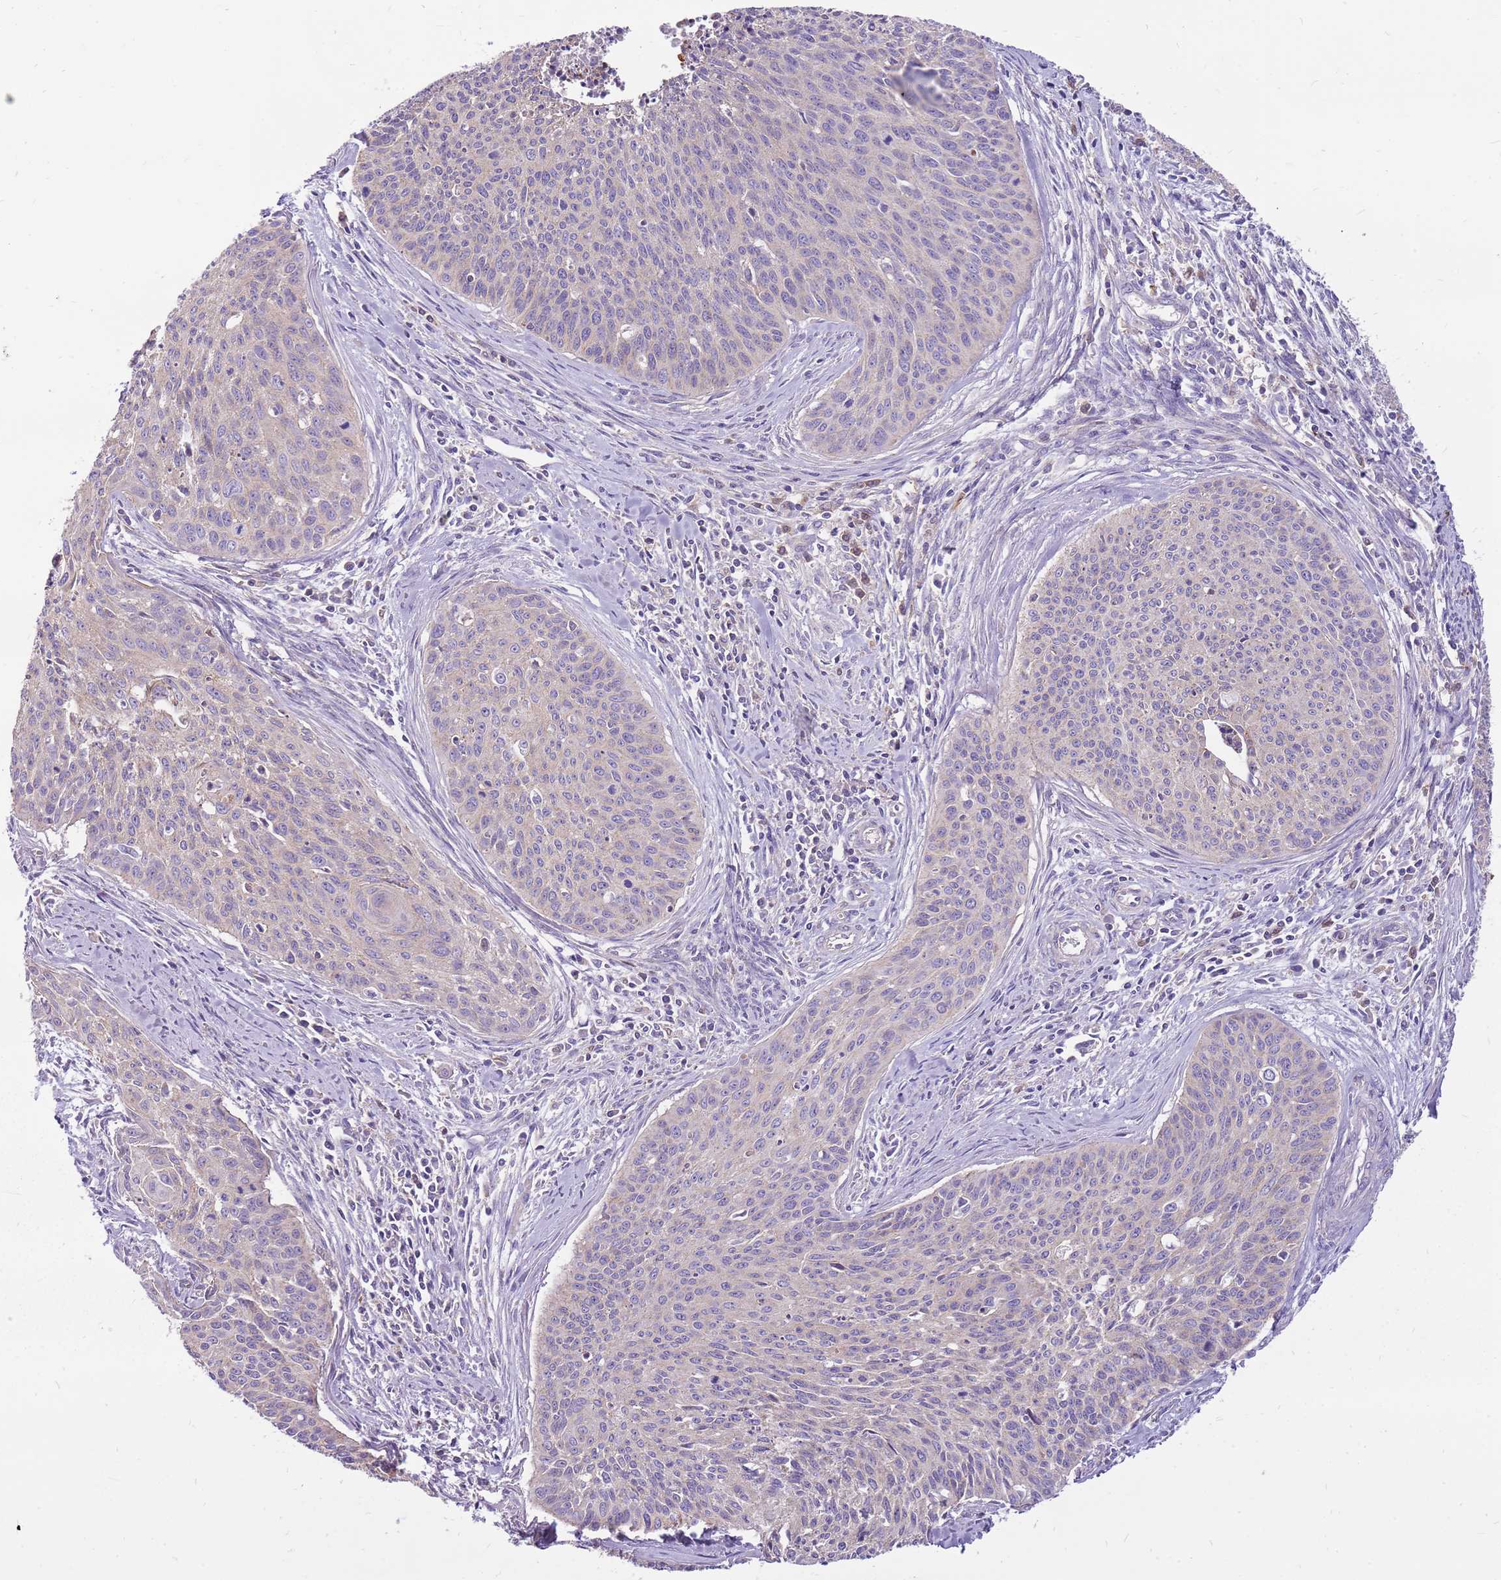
{"staining": {"intensity": "negative", "quantity": "none", "location": "none"}, "tissue": "cervical cancer", "cell_type": "Tumor cells", "image_type": "cancer", "snomed": [{"axis": "morphology", "description": "Squamous cell carcinoma, NOS"}, {"axis": "topography", "description": "Cervix"}], "caption": "This image is of cervical cancer stained with IHC to label a protein in brown with the nuclei are counter-stained blue. There is no positivity in tumor cells. (Brightfield microscopy of DAB immunohistochemistry at high magnification).", "gene": "WDR90", "patient": {"sex": "female", "age": 55}}